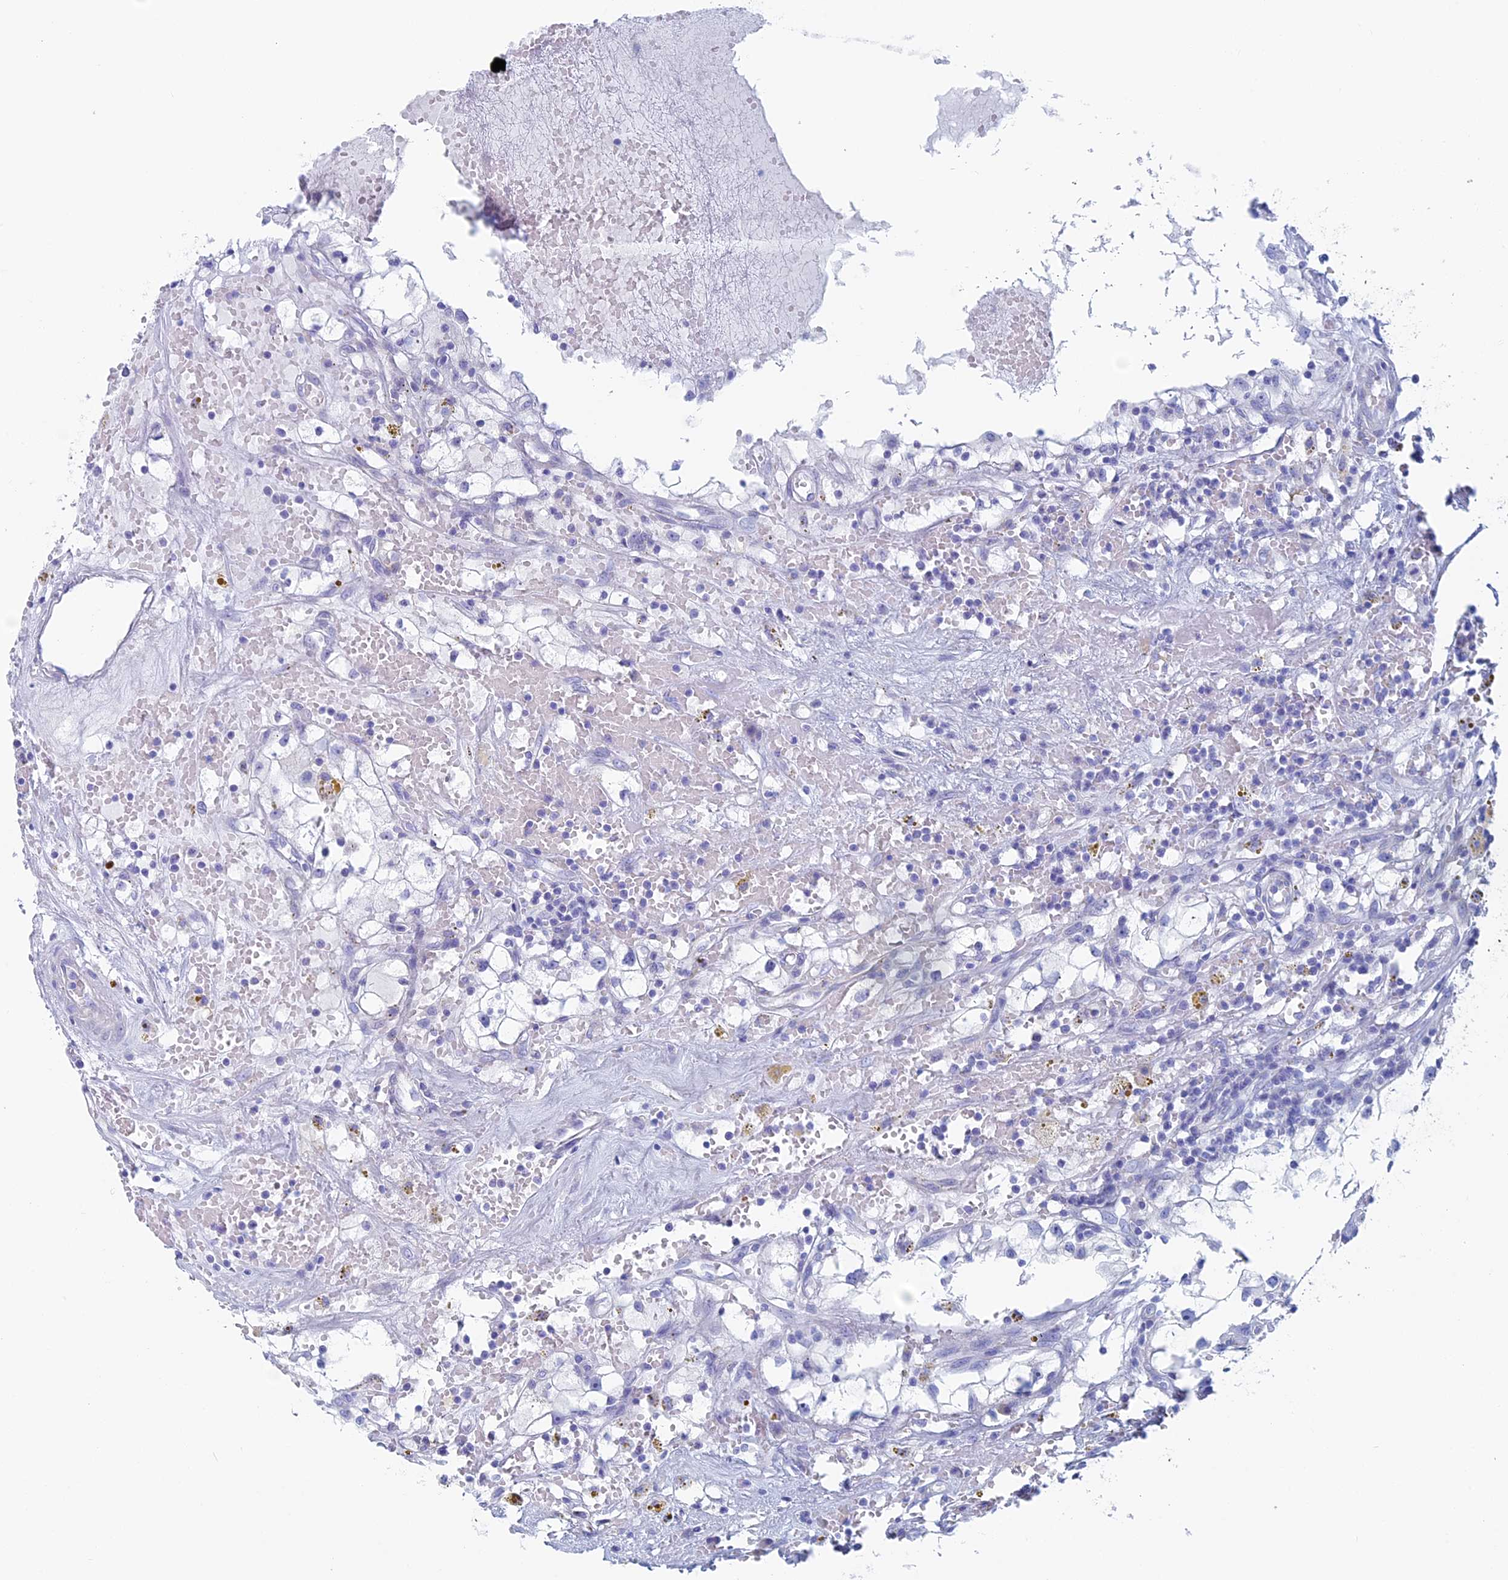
{"staining": {"intensity": "negative", "quantity": "none", "location": "none"}, "tissue": "renal cancer", "cell_type": "Tumor cells", "image_type": "cancer", "snomed": [{"axis": "morphology", "description": "Adenocarcinoma, NOS"}, {"axis": "topography", "description": "Kidney"}], "caption": "A high-resolution photomicrograph shows immunohistochemistry (IHC) staining of renal adenocarcinoma, which displays no significant expression in tumor cells.", "gene": "MAGEB6", "patient": {"sex": "male", "age": 56}}